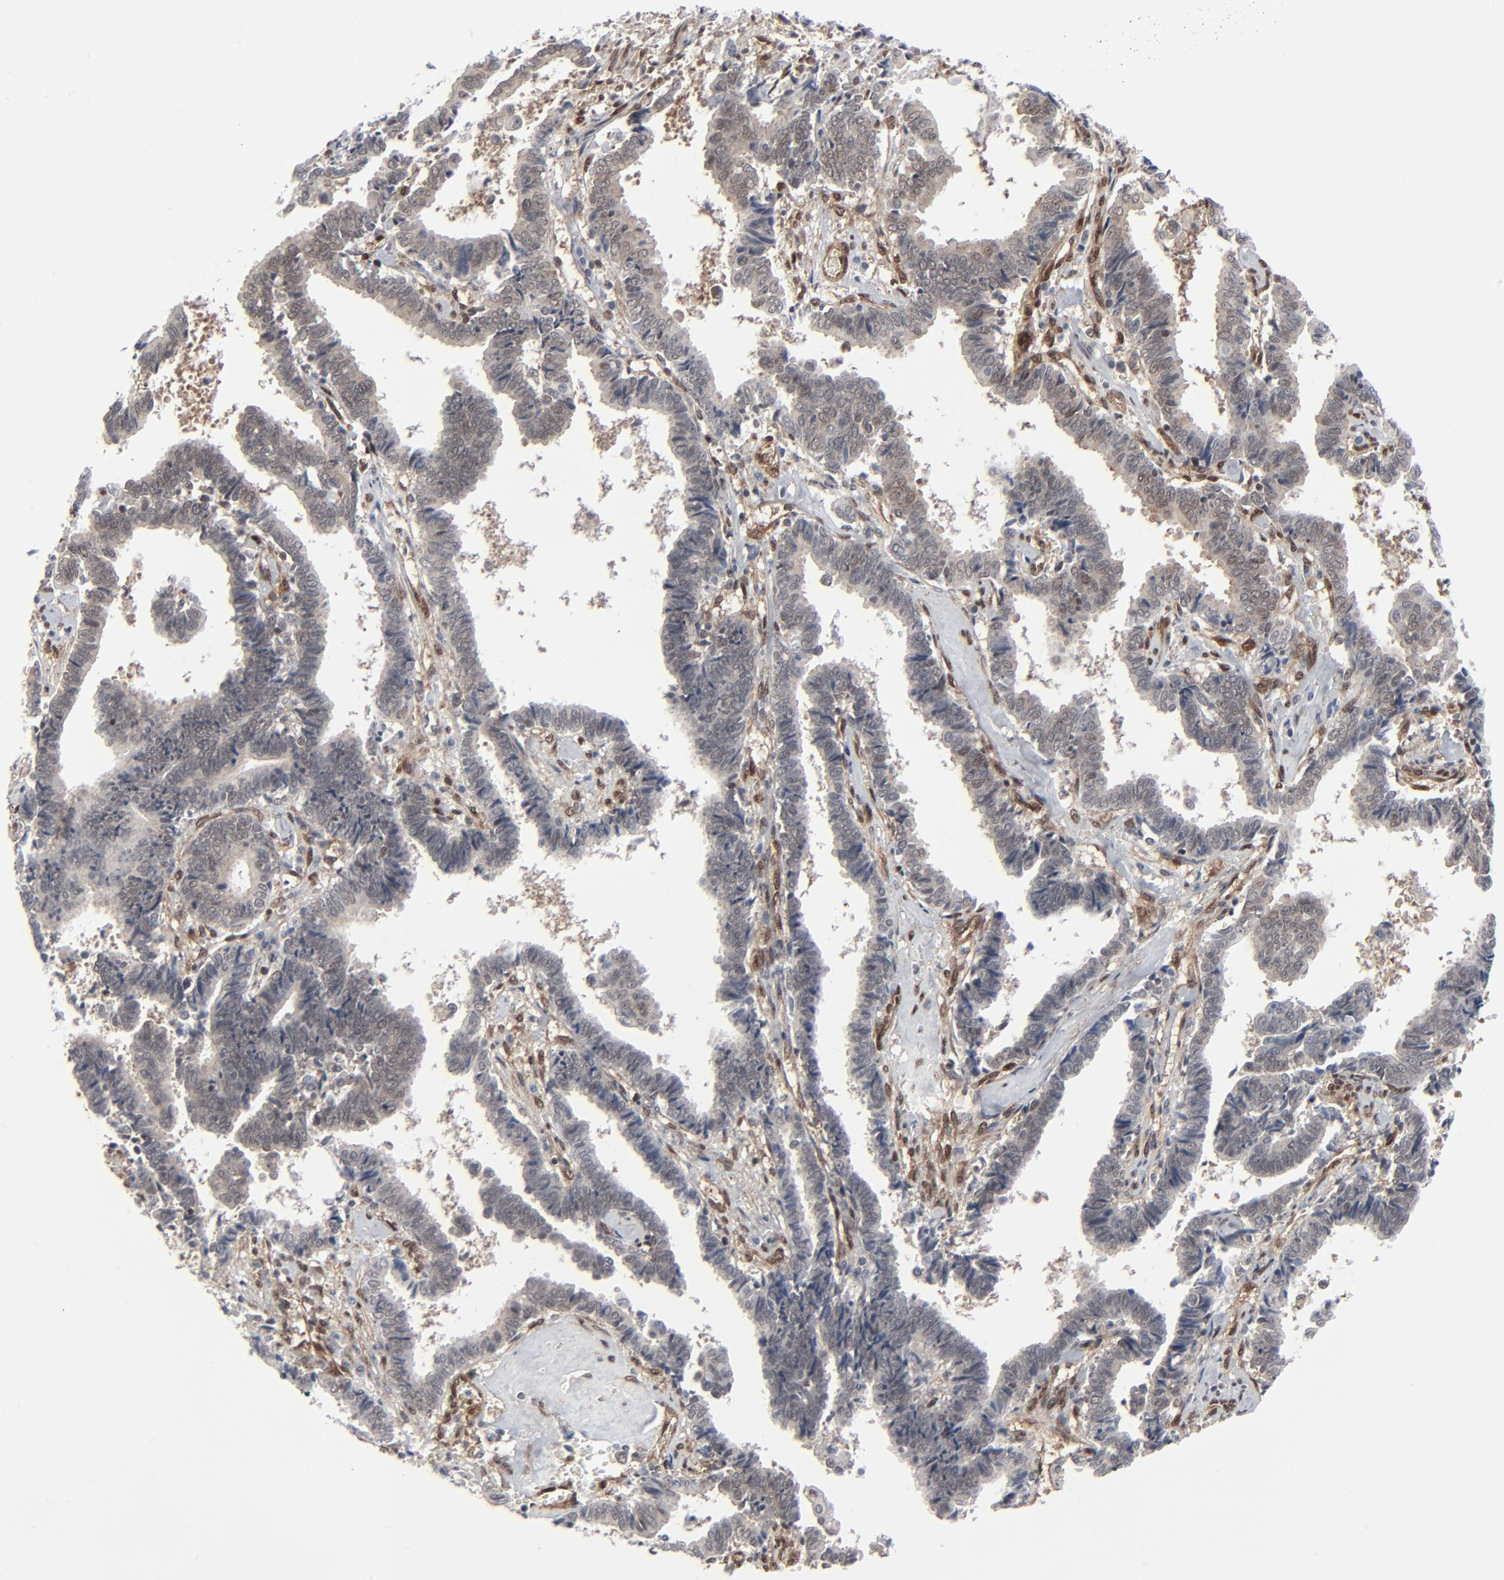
{"staining": {"intensity": "weak", "quantity": ">75%", "location": "cytoplasmic/membranous"}, "tissue": "liver cancer", "cell_type": "Tumor cells", "image_type": "cancer", "snomed": [{"axis": "morphology", "description": "Cholangiocarcinoma"}, {"axis": "topography", "description": "Liver"}], "caption": "Immunohistochemical staining of human liver cholangiocarcinoma shows weak cytoplasmic/membranous protein expression in approximately >75% of tumor cells. The staining was performed using DAB (3,3'-diaminobenzidine) to visualize the protein expression in brown, while the nuclei were stained in blue with hematoxylin (Magnification: 20x).", "gene": "AKT1", "patient": {"sex": "male", "age": 57}}